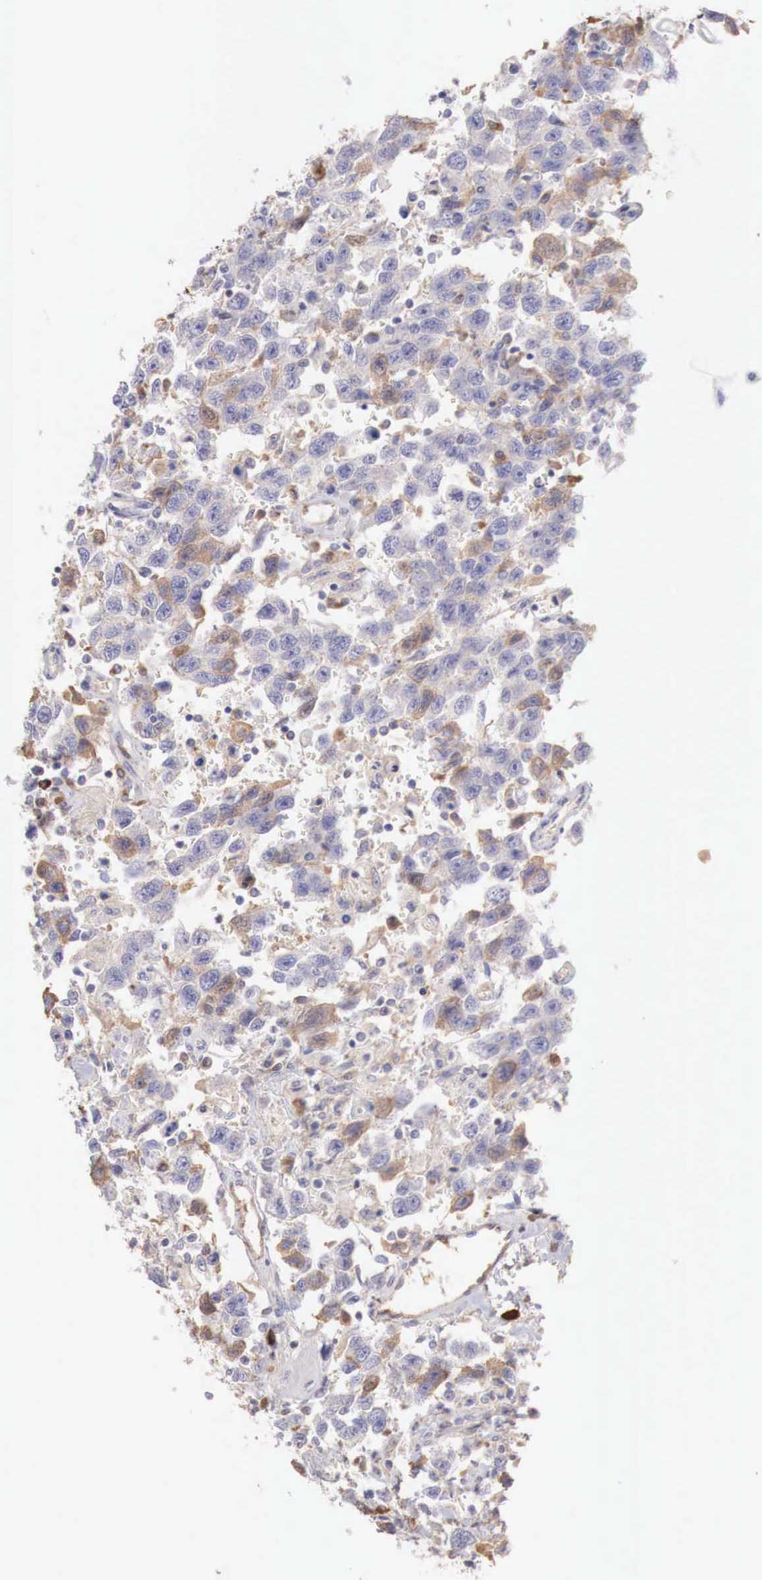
{"staining": {"intensity": "weak", "quantity": "25%-75%", "location": "cytoplasmic/membranous"}, "tissue": "testis cancer", "cell_type": "Tumor cells", "image_type": "cancer", "snomed": [{"axis": "morphology", "description": "Seminoma, NOS"}, {"axis": "topography", "description": "Testis"}], "caption": "Human seminoma (testis) stained with a protein marker shows weak staining in tumor cells.", "gene": "XPNPEP2", "patient": {"sex": "male", "age": 41}}